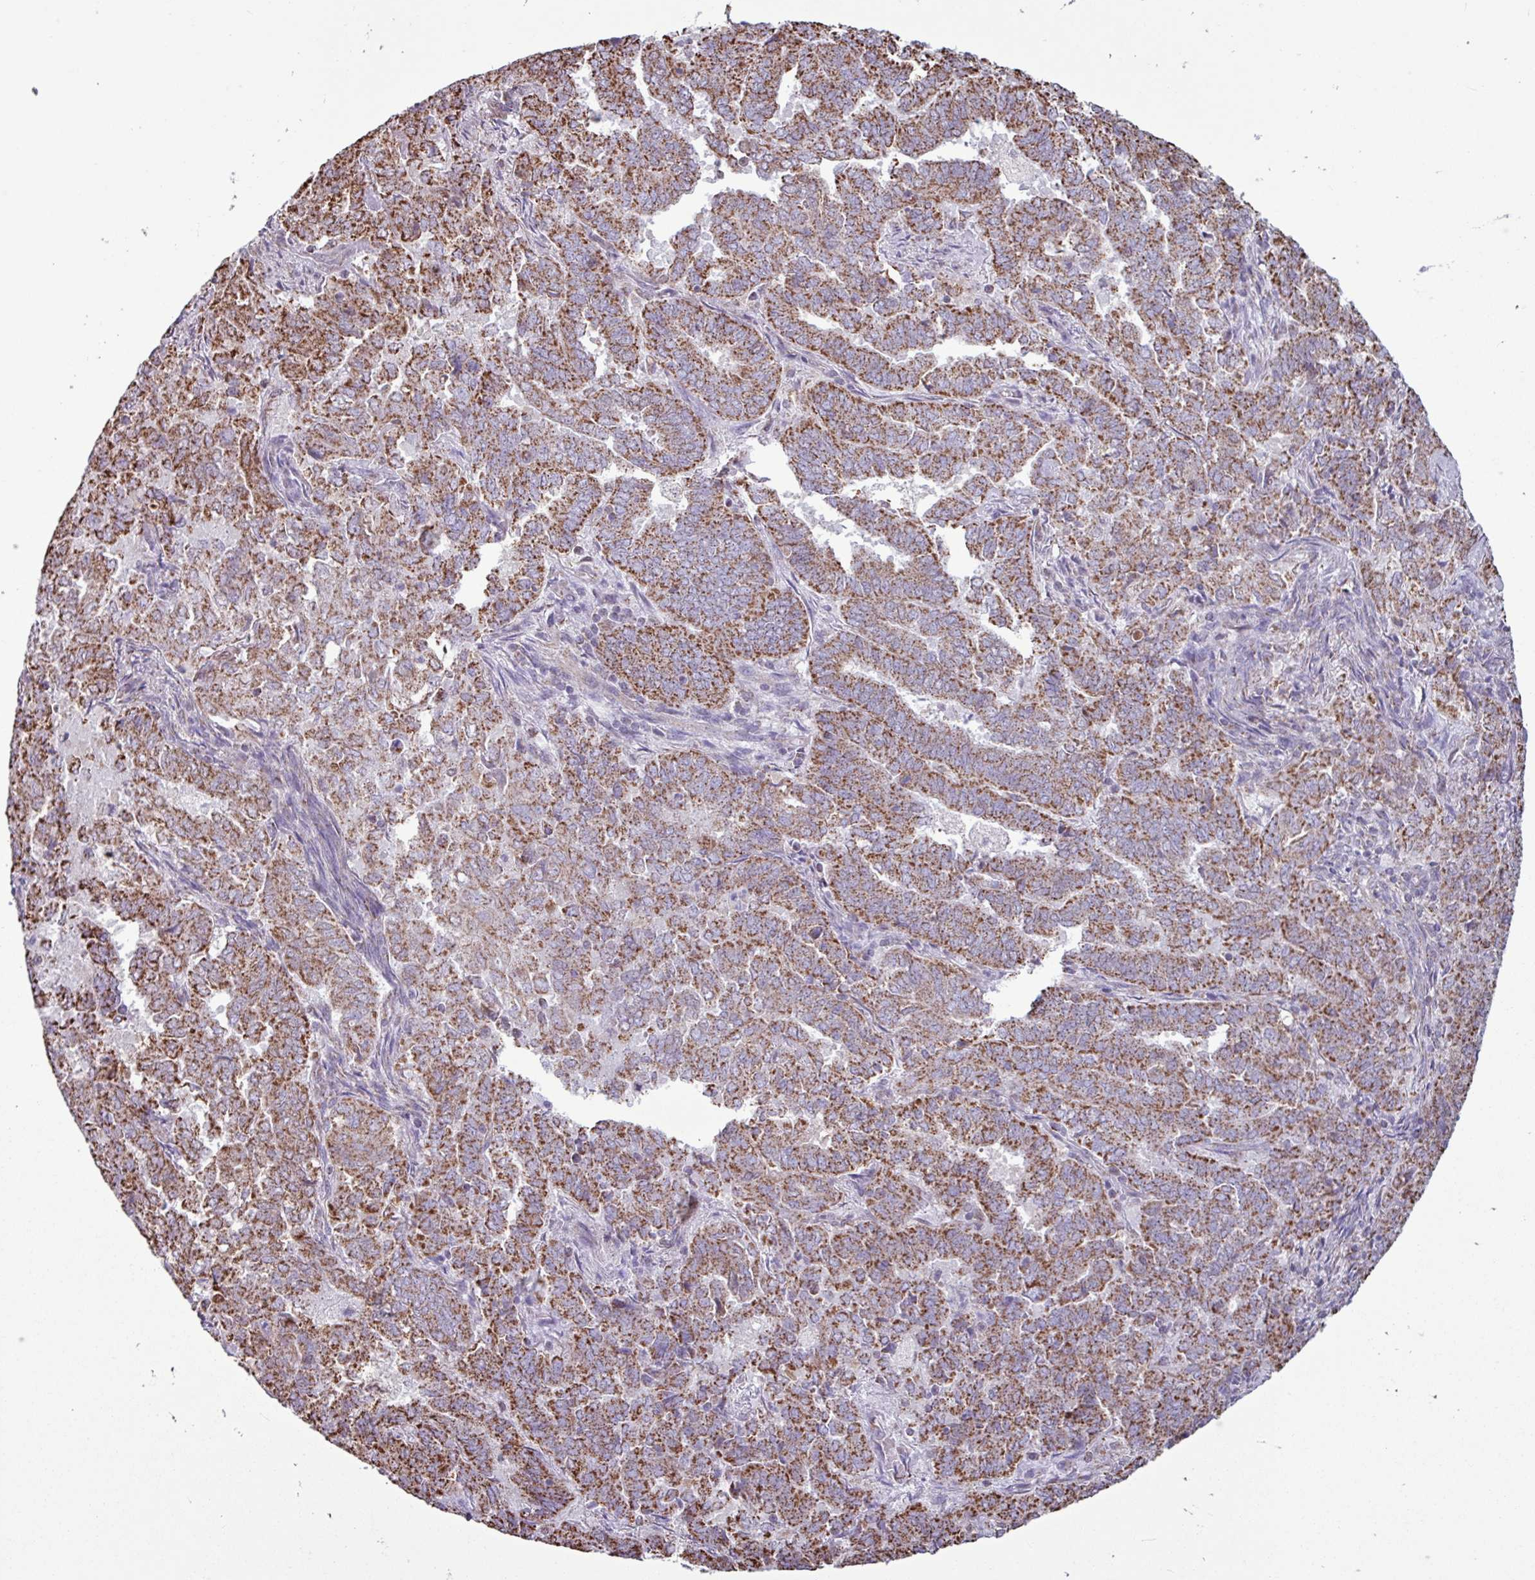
{"staining": {"intensity": "strong", "quantity": ">75%", "location": "cytoplasmic/membranous"}, "tissue": "endometrial cancer", "cell_type": "Tumor cells", "image_type": "cancer", "snomed": [{"axis": "morphology", "description": "Adenocarcinoma, NOS"}, {"axis": "topography", "description": "Endometrium"}], "caption": "Immunohistochemical staining of adenocarcinoma (endometrial) exhibits high levels of strong cytoplasmic/membranous positivity in about >75% of tumor cells.", "gene": "ALG8", "patient": {"sex": "female", "age": 72}}